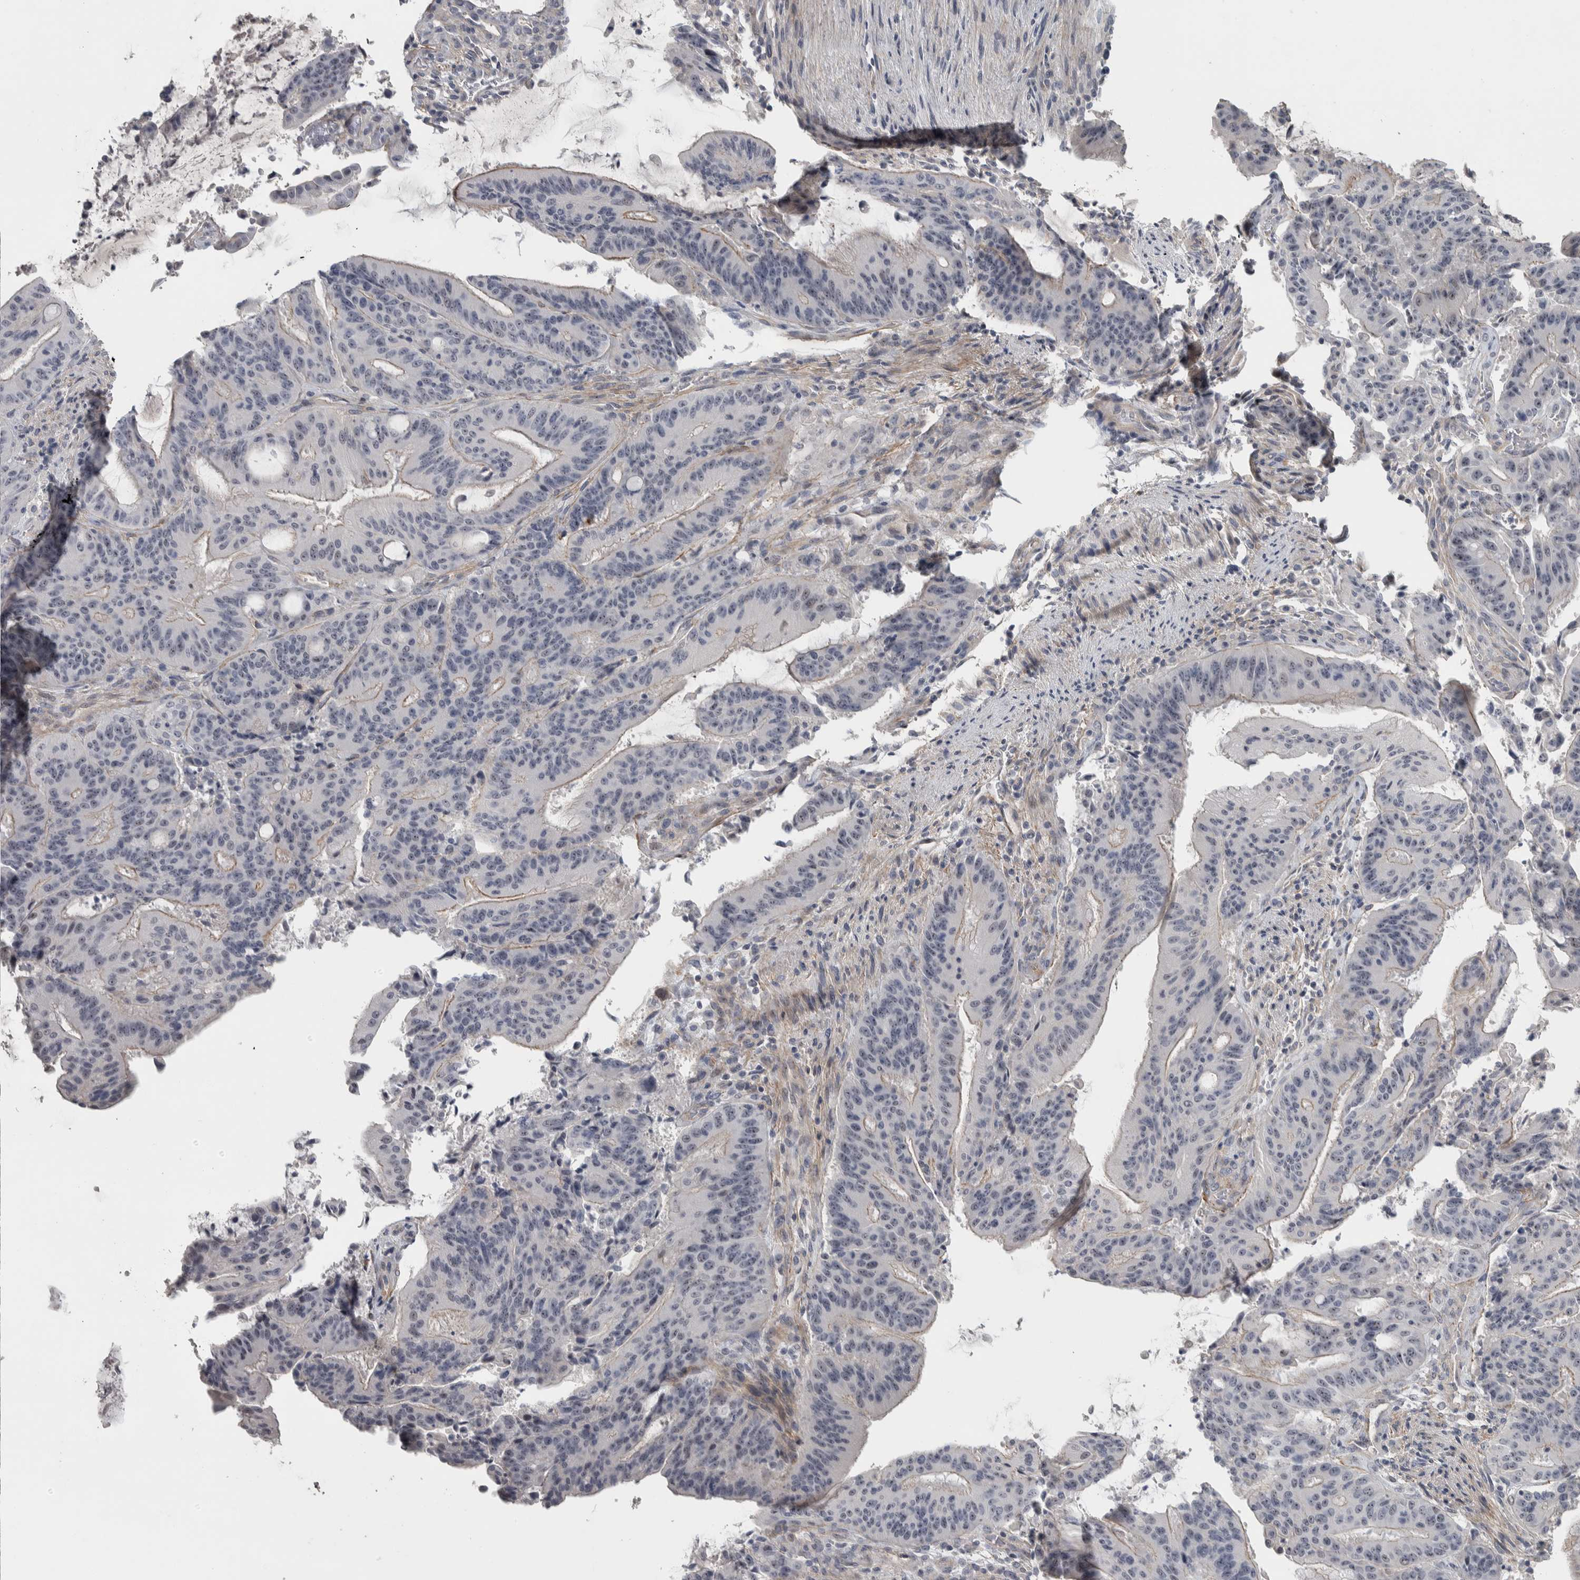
{"staining": {"intensity": "negative", "quantity": "none", "location": "none"}, "tissue": "liver cancer", "cell_type": "Tumor cells", "image_type": "cancer", "snomed": [{"axis": "morphology", "description": "Normal tissue, NOS"}, {"axis": "morphology", "description": "Cholangiocarcinoma"}, {"axis": "topography", "description": "Liver"}, {"axis": "topography", "description": "Peripheral nerve tissue"}], "caption": "Liver cholangiocarcinoma stained for a protein using immunohistochemistry (IHC) shows no positivity tumor cells.", "gene": "DCAF10", "patient": {"sex": "female", "age": 73}}